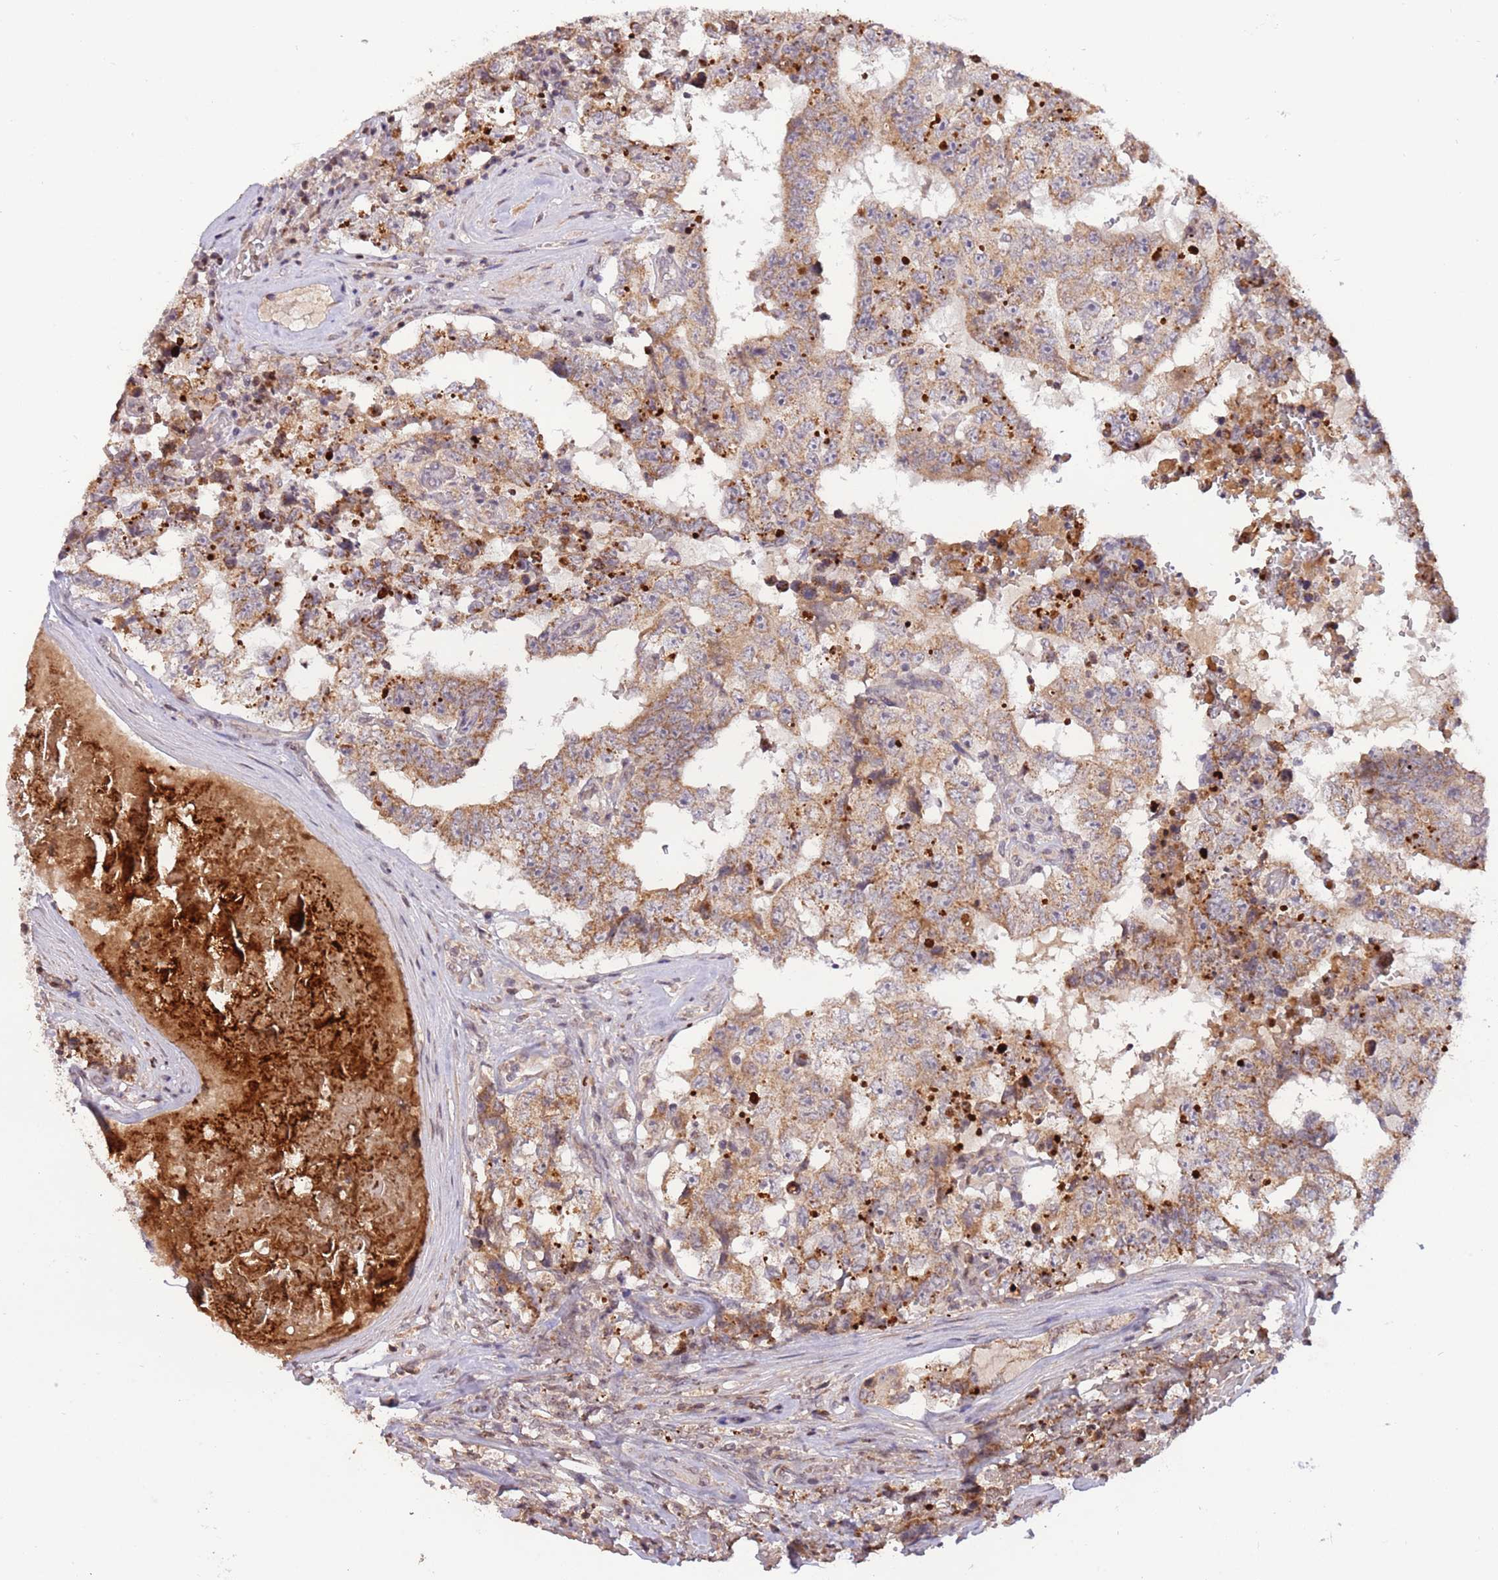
{"staining": {"intensity": "moderate", "quantity": ">75%", "location": "cytoplasmic/membranous"}, "tissue": "testis cancer", "cell_type": "Tumor cells", "image_type": "cancer", "snomed": [{"axis": "morphology", "description": "Normal tissue, NOS"}, {"axis": "morphology", "description": "Carcinoma, Embryonal, NOS"}, {"axis": "topography", "description": "Testis"}, {"axis": "topography", "description": "Epididymis"}], "caption": "Immunohistochemistry (IHC) of testis cancer (embryonal carcinoma) reveals medium levels of moderate cytoplasmic/membranous expression in about >75% of tumor cells. (brown staining indicates protein expression, while blue staining denotes nuclei).", "gene": "SAMSN1", "patient": {"sex": "male", "age": 25}}